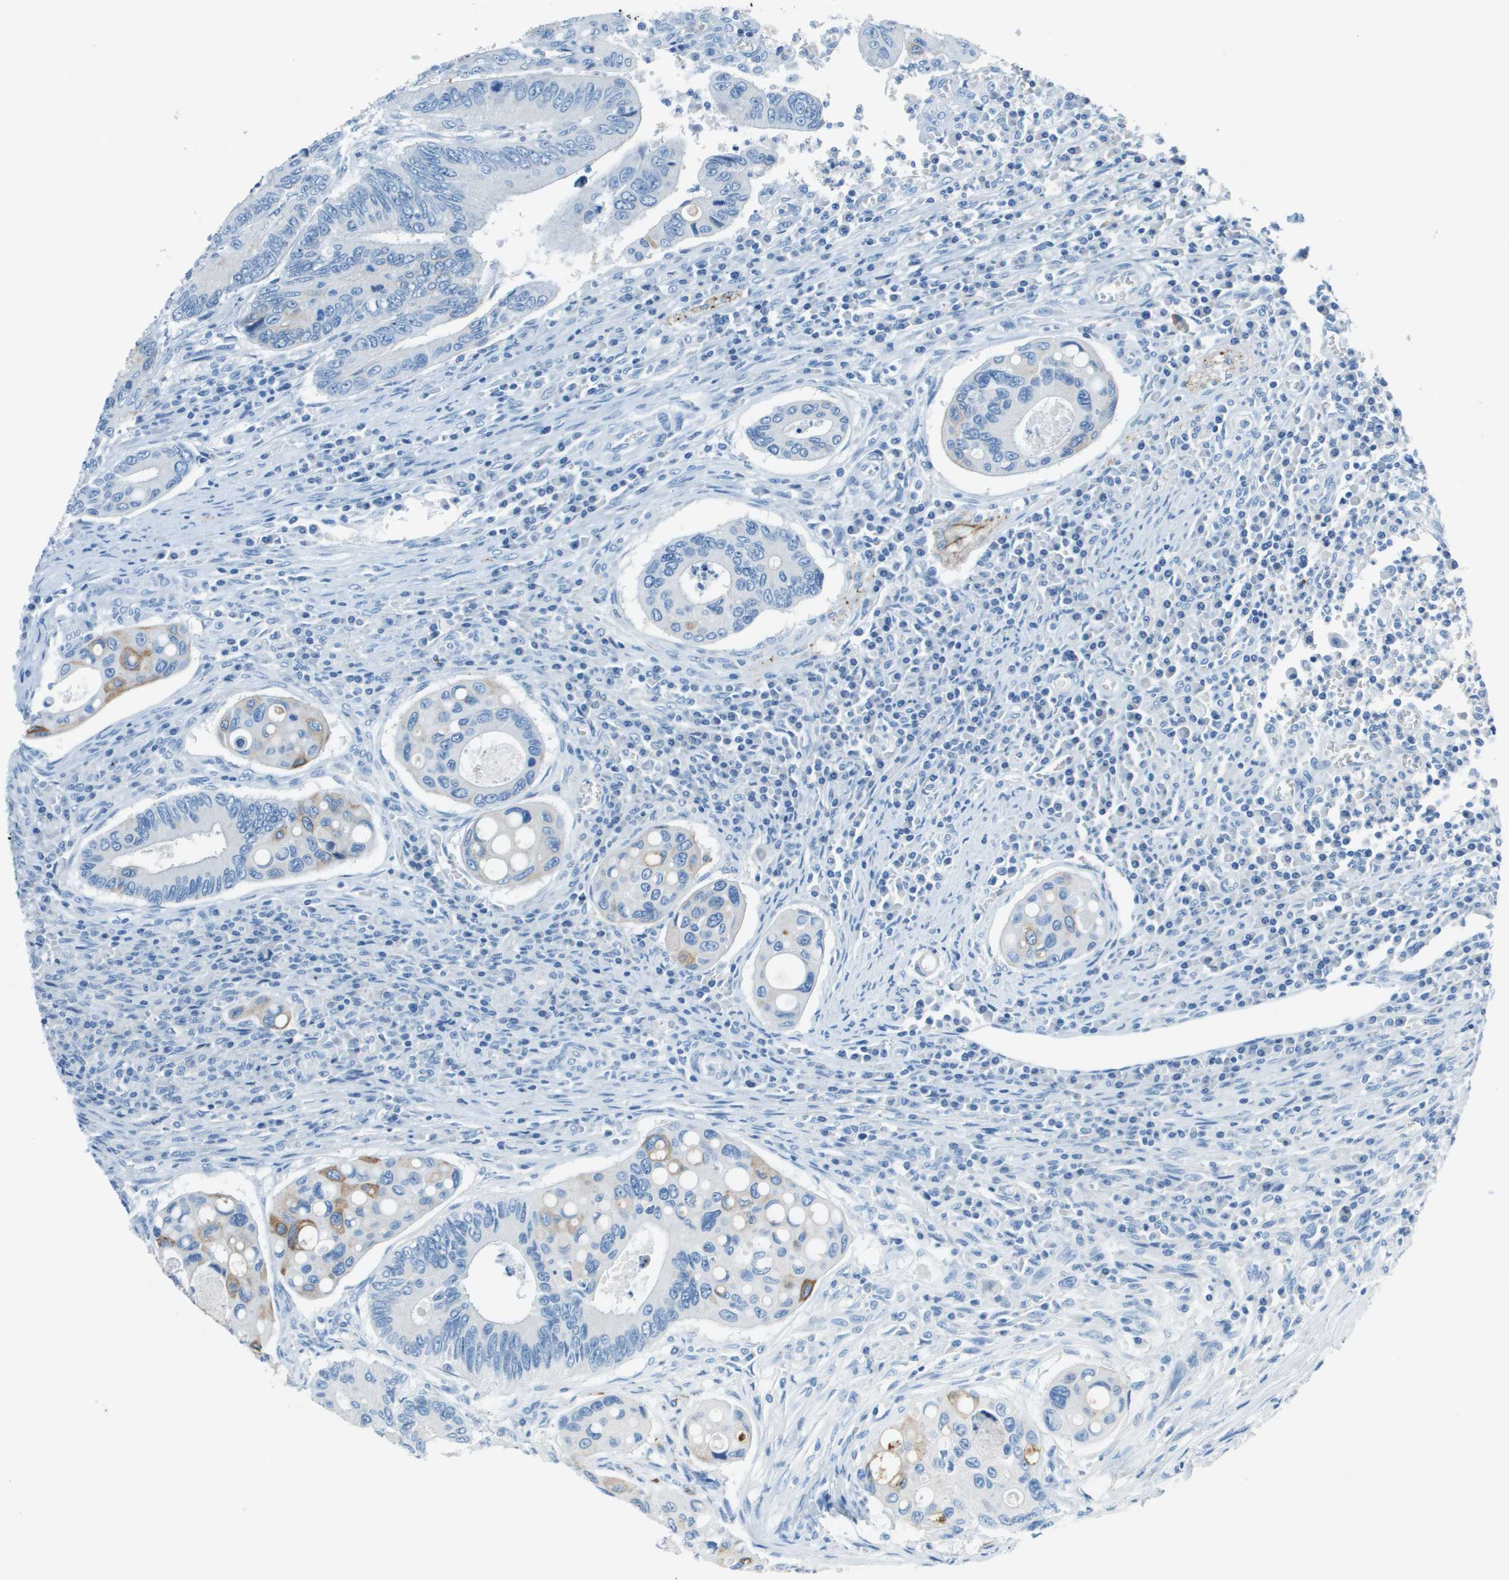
{"staining": {"intensity": "moderate", "quantity": "<25%", "location": "cytoplasmic/membranous"}, "tissue": "colorectal cancer", "cell_type": "Tumor cells", "image_type": "cancer", "snomed": [{"axis": "morphology", "description": "Inflammation, NOS"}, {"axis": "morphology", "description": "Adenocarcinoma, NOS"}, {"axis": "topography", "description": "Colon"}], "caption": "High-power microscopy captured an IHC image of colorectal cancer, revealing moderate cytoplasmic/membranous positivity in about <25% of tumor cells. Nuclei are stained in blue.", "gene": "SLC16A10", "patient": {"sex": "male", "age": 72}}